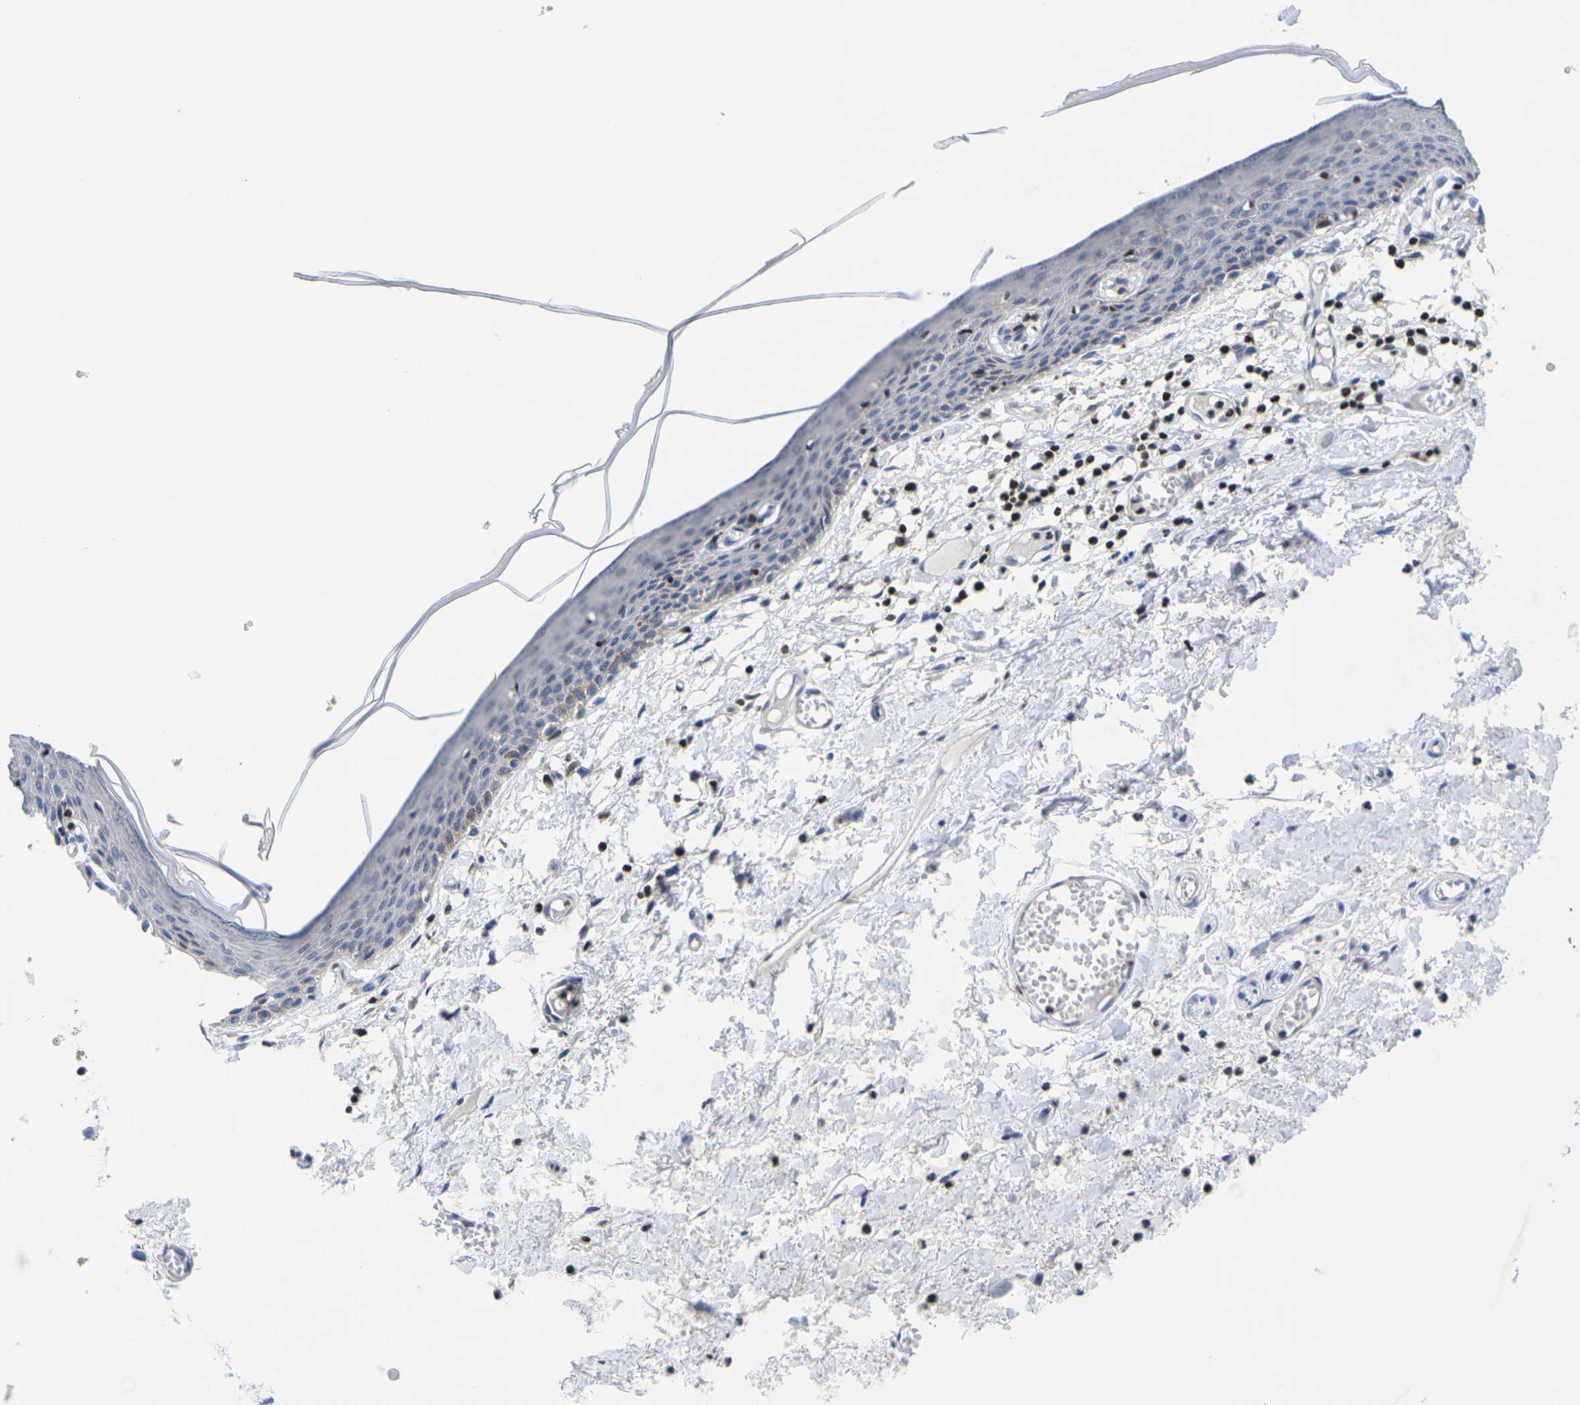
{"staining": {"intensity": "weak", "quantity": "<25%", "location": "cytoplasmic/membranous"}, "tissue": "skin", "cell_type": "Epidermal cells", "image_type": "normal", "snomed": [{"axis": "morphology", "description": "Normal tissue, NOS"}, {"axis": "topography", "description": "Vulva"}], "caption": "The photomicrograph displays no staining of epidermal cells in unremarkable skin.", "gene": "IKZF1", "patient": {"sex": "female", "age": 54}}